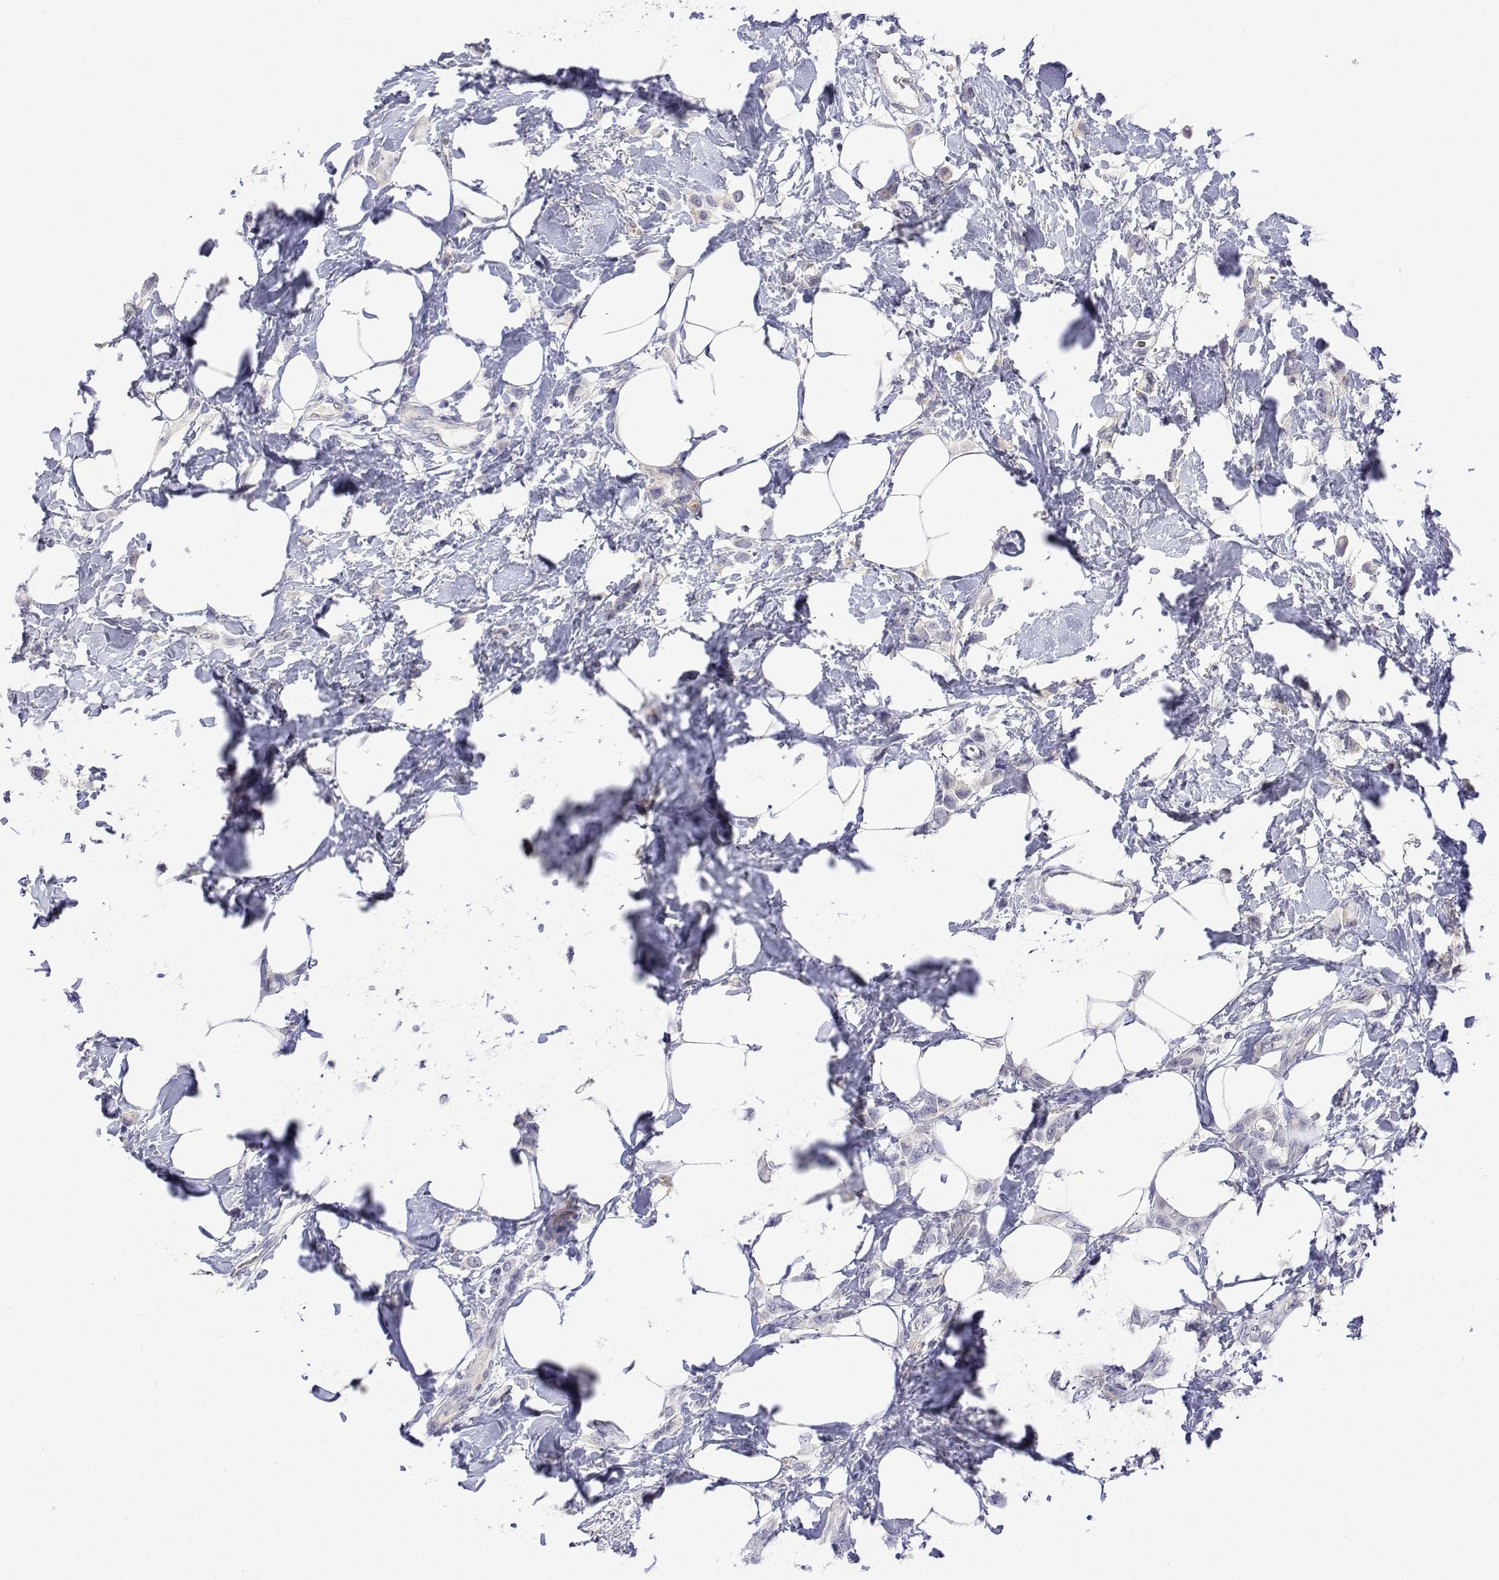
{"staining": {"intensity": "negative", "quantity": "none", "location": "none"}, "tissue": "breast cancer", "cell_type": "Tumor cells", "image_type": "cancer", "snomed": [{"axis": "morphology", "description": "Lobular carcinoma"}, {"axis": "topography", "description": "Breast"}], "caption": "Immunohistochemical staining of breast lobular carcinoma demonstrates no significant staining in tumor cells. (DAB (3,3'-diaminobenzidine) IHC with hematoxylin counter stain).", "gene": "PLCB1", "patient": {"sex": "female", "age": 66}}